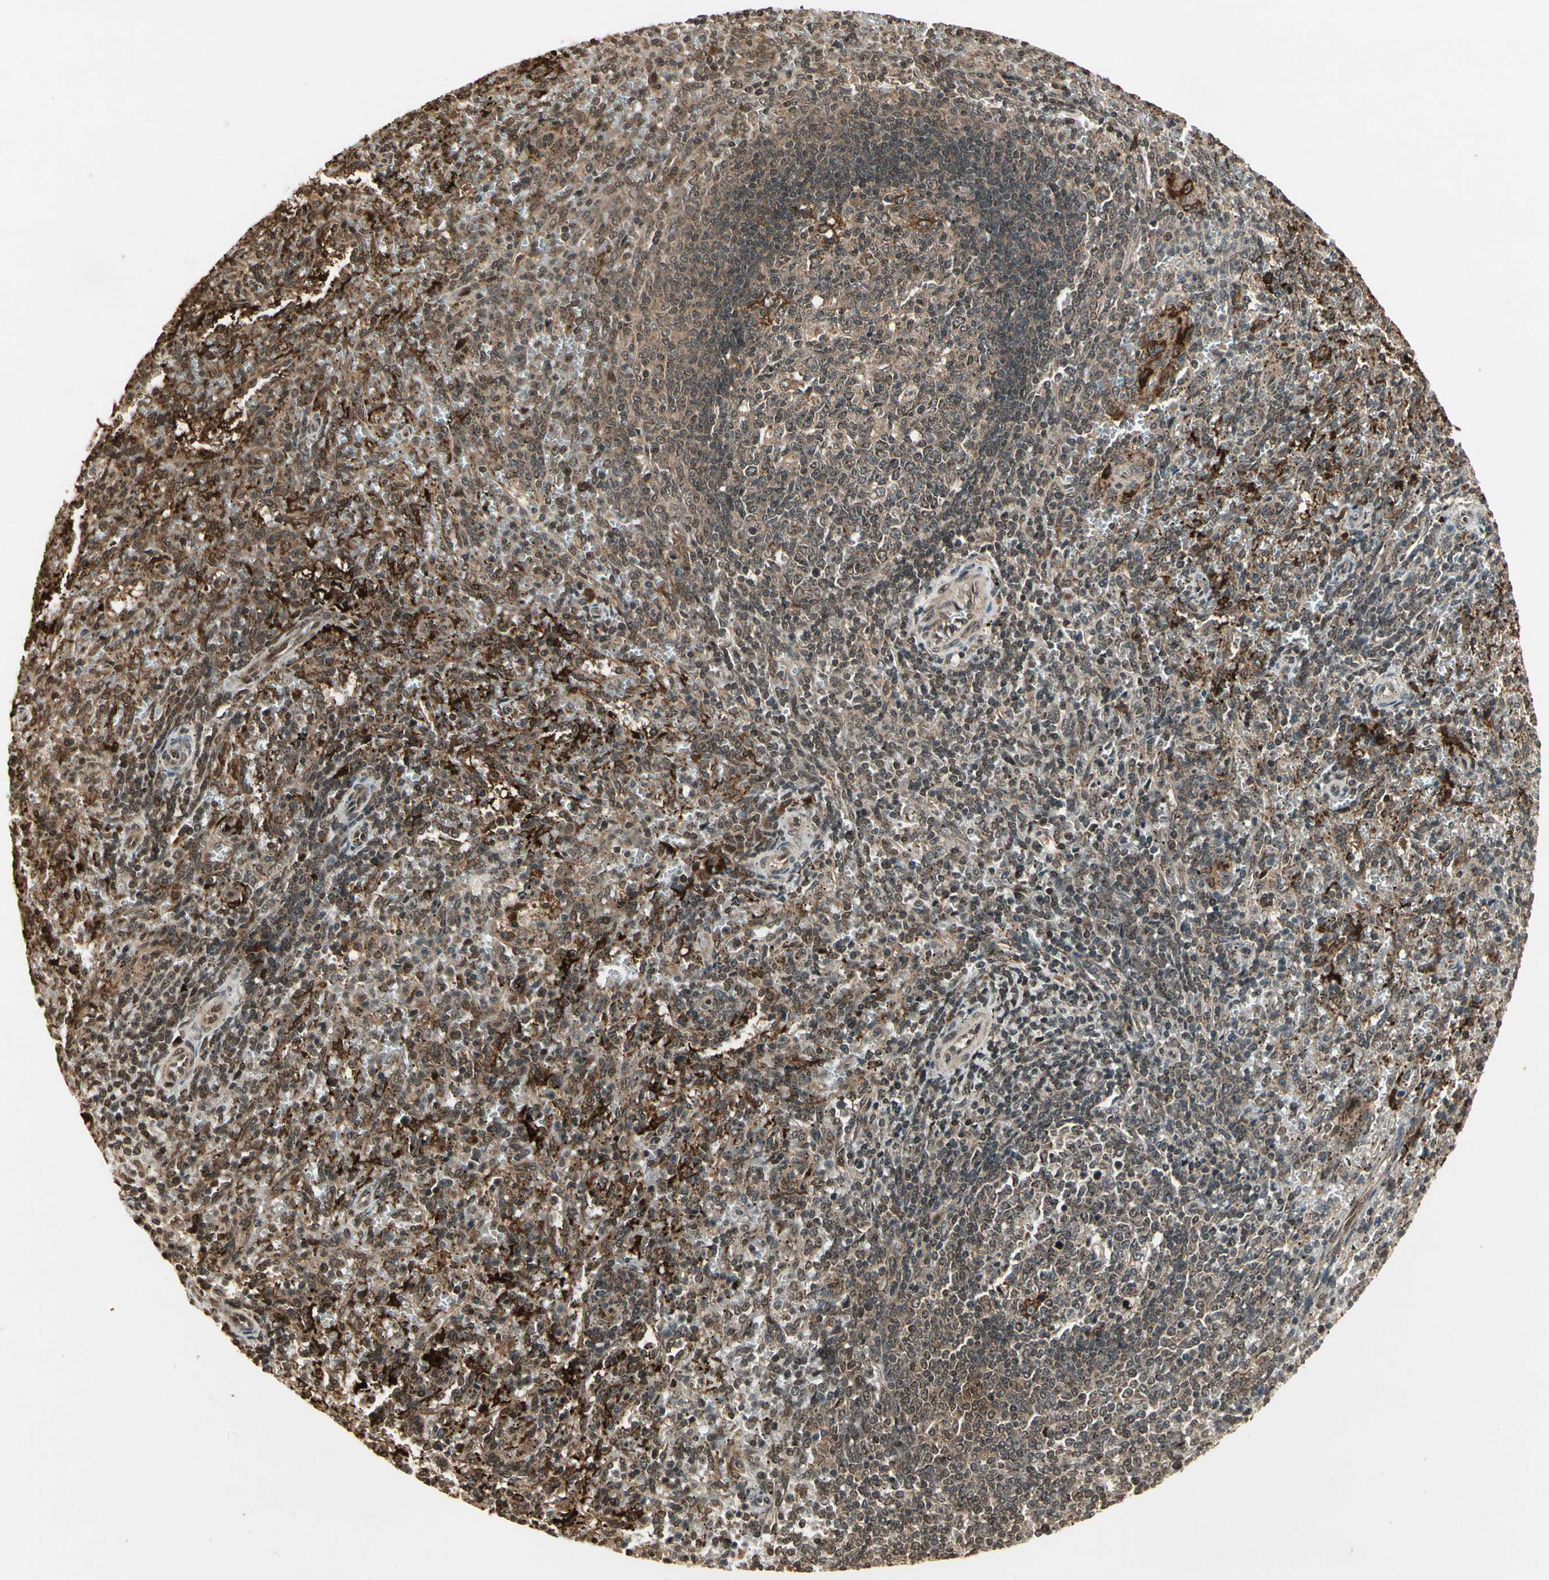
{"staining": {"intensity": "moderate", "quantity": "25%-75%", "location": "cytoplasmic/membranous,nuclear"}, "tissue": "spleen", "cell_type": "Cells in red pulp", "image_type": "normal", "snomed": [{"axis": "morphology", "description": "Normal tissue, NOS"}, {"axis": "topography", "description": "Spleen"}], "caption": "IHC image of unremarkable spleen: spleen stained using IHC exhibits medium levels of moderate protein expression localized specifically in the cytoplasmic/membranous,nuclear of cells in red pulp, appearing as a cytoplasmic/membranous,nuclear brown color.", "gene": "RFFL", "patient": {"sex": "female", "age": 10}}